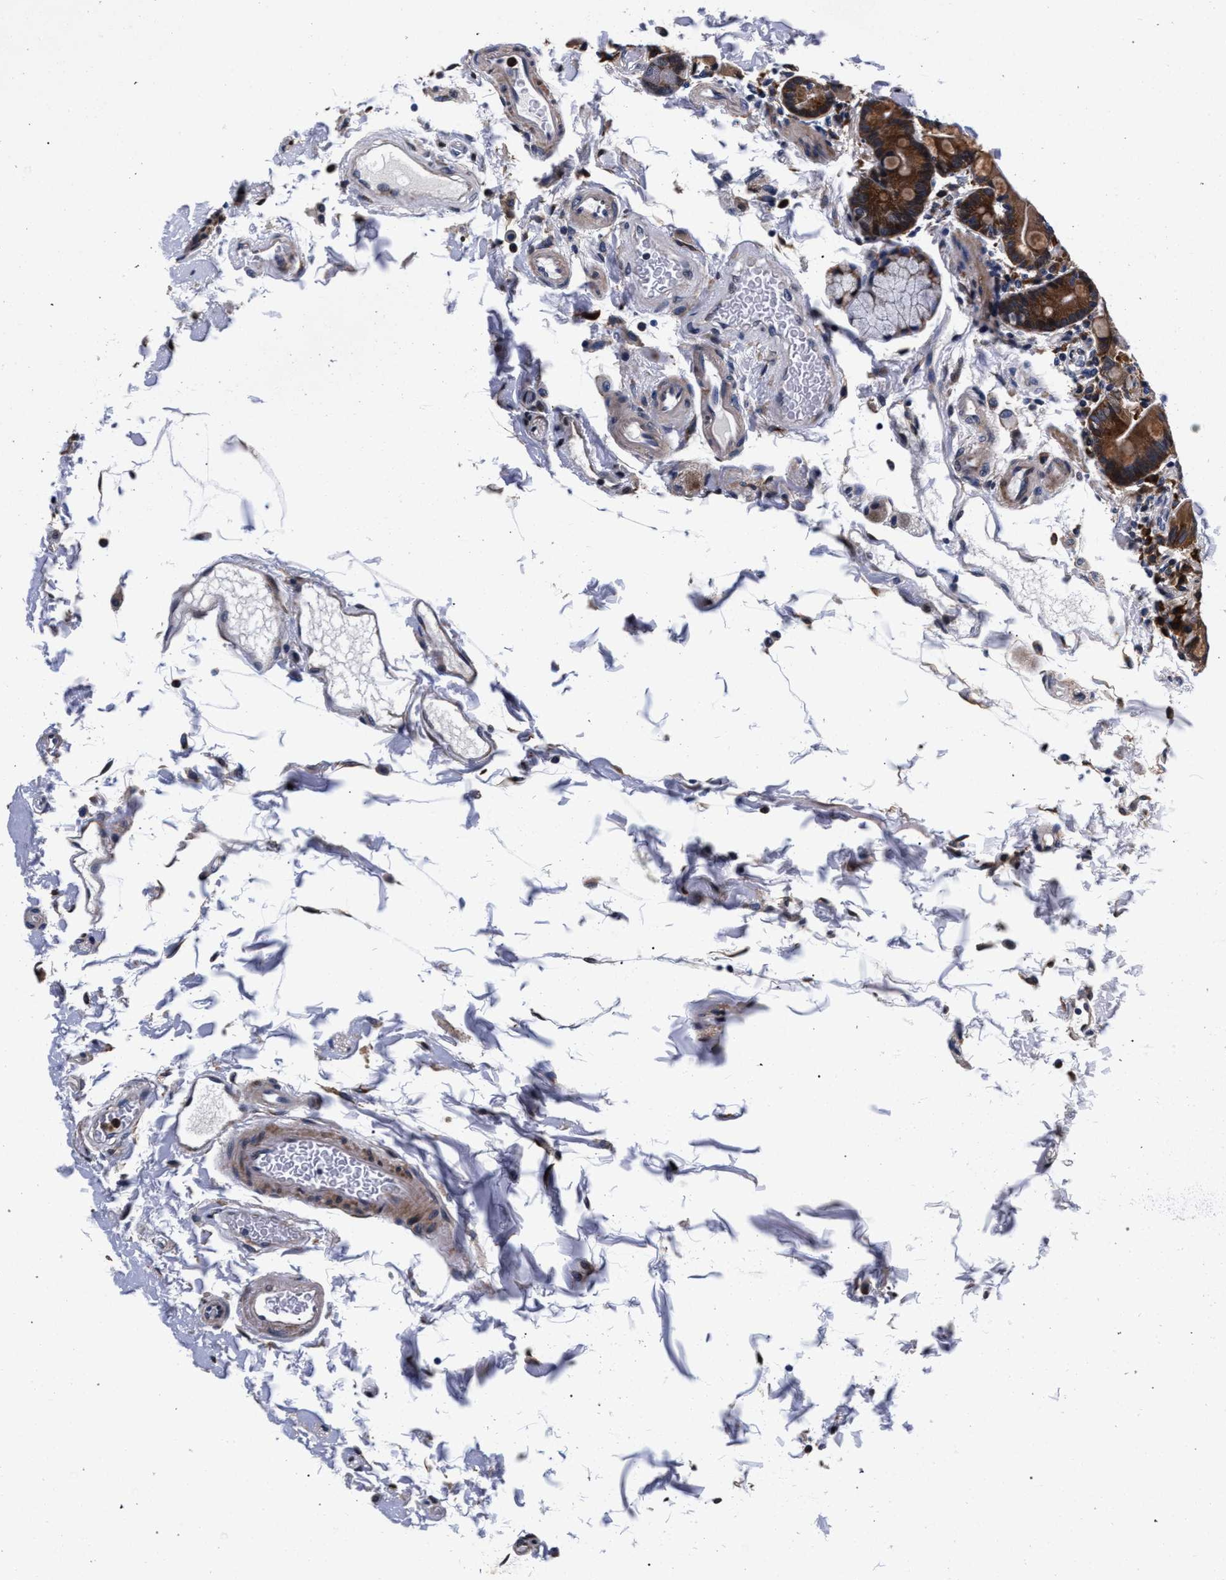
{"staining": {"intensity": "moderate", "quantity": ">75%", "location": "cytoplasmic/membranous"}, "tissue": "duodenum", "cell_type": "Glandular cells", "image_type": "normal", "snomed": [{"axis": "morphology", "description": "Normal tissue, NOS"}, {"axis": "topography", "description": "Small intestine, NOS"}], "caption": "This is a photomicrograph of immunohistochemistry staining of normal duodenum, which shows moderate expression in the cytoplasmic/membranous of glandular cells.", "gene": "ZNF462", "patient": {"sex": "female", "age": 71}}